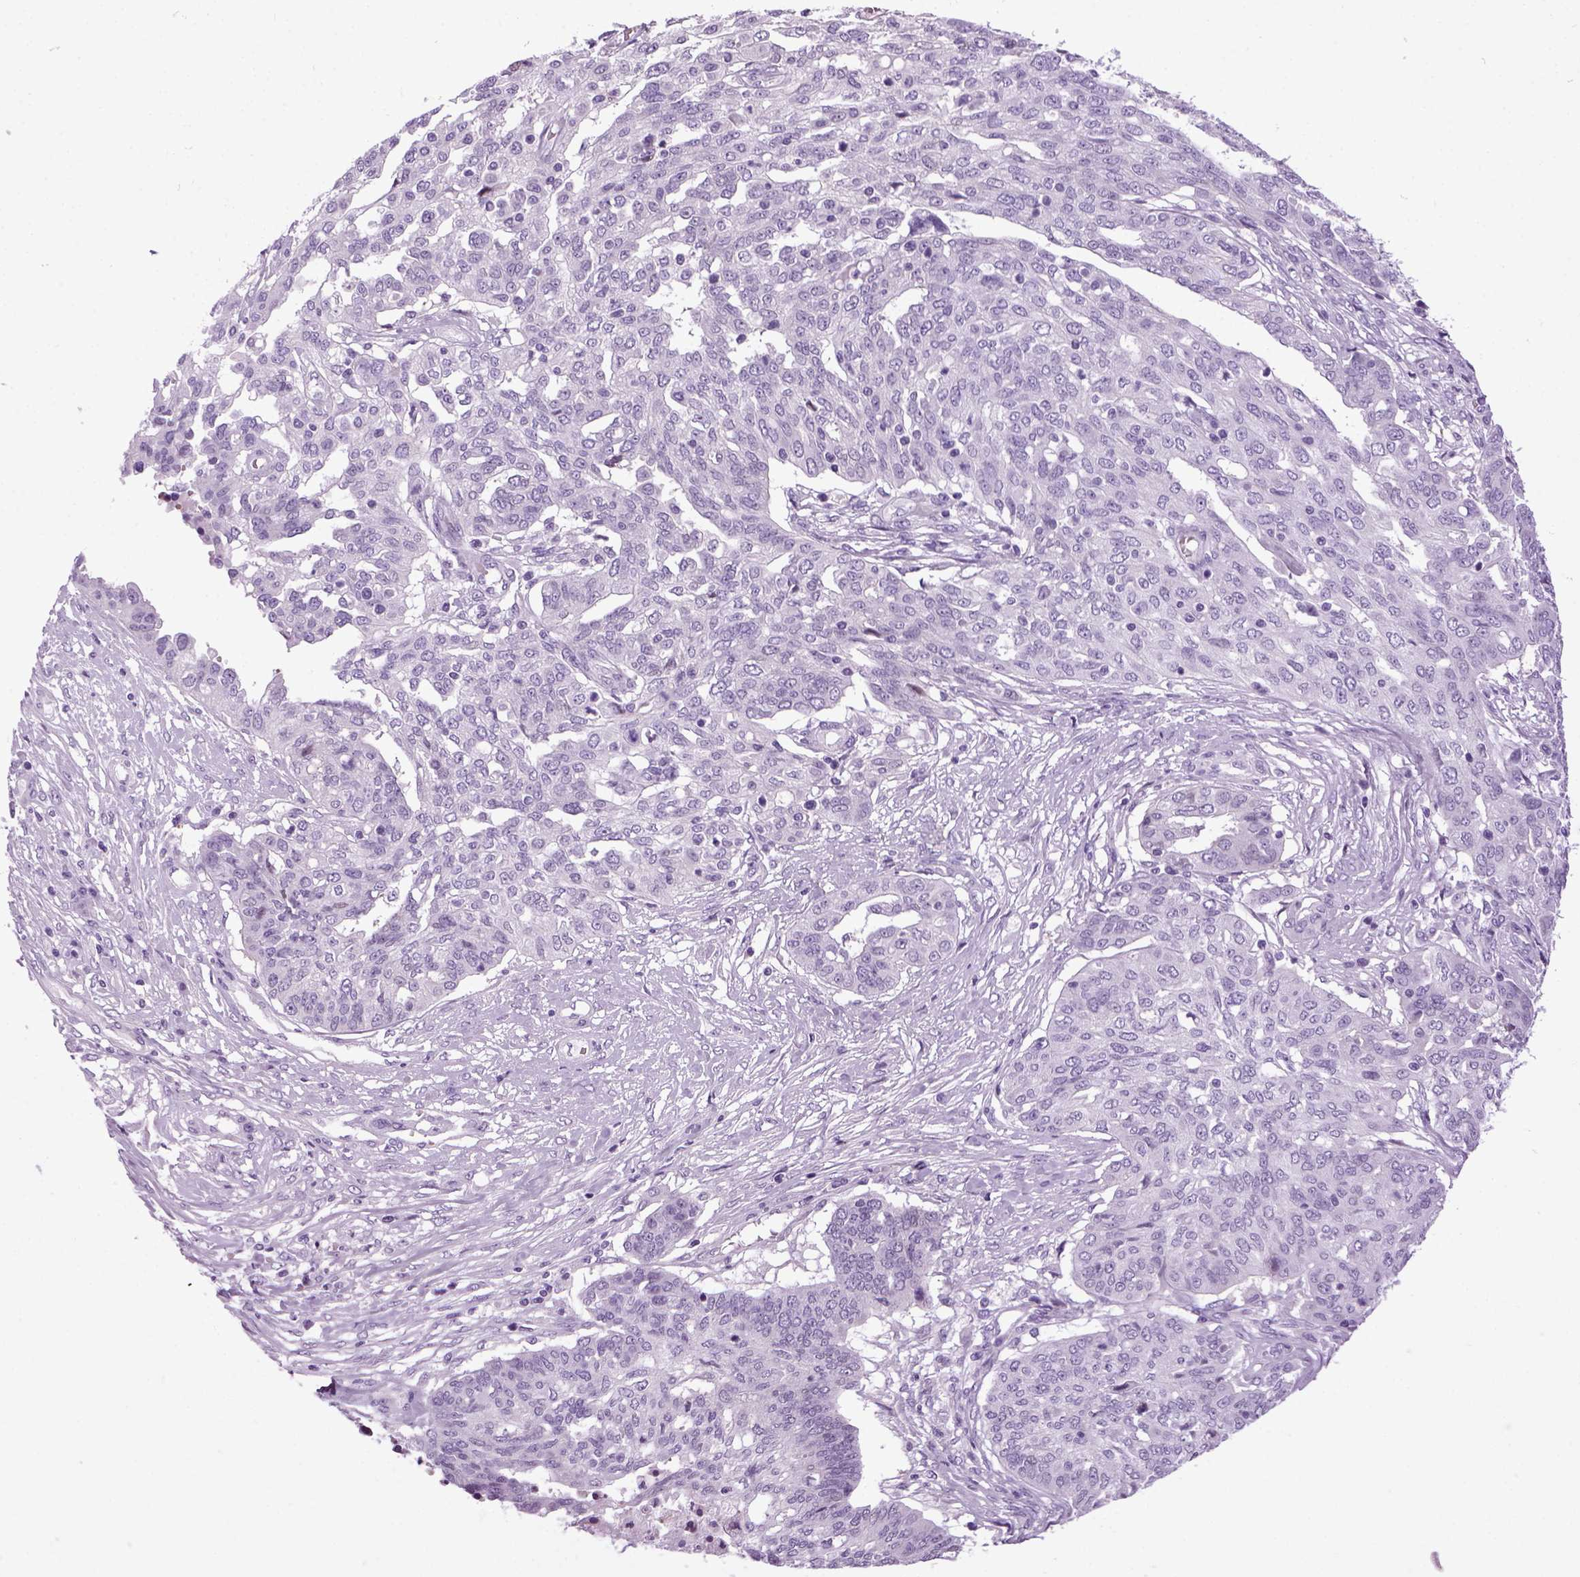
{"staining": {"intensity": "negative", "quantity": "none", "location": "none"}, "tissue": "ovarian cancer", "cell_type": "Tumor cells", "image_type": "cancer", "snomed": [{"axis": "morphology", "description": "Cystadenocarcinoma, serous, NOS"}, {"axis": "topography", "description": "Ovary"}], "caption": "This is a photomicrograph of immunohistochemistry (IHC) staining of ovarian serous cystadenocarcinoma, which shows no staining in tumor cells. Brightfield microscopy of immunohistochemistry (IHC) stained with DAB (brown) and hematoxylin (blue), captured at high magnification.", "gene": "HMCN2", "patient": {"sex": "female", "age": 67}}